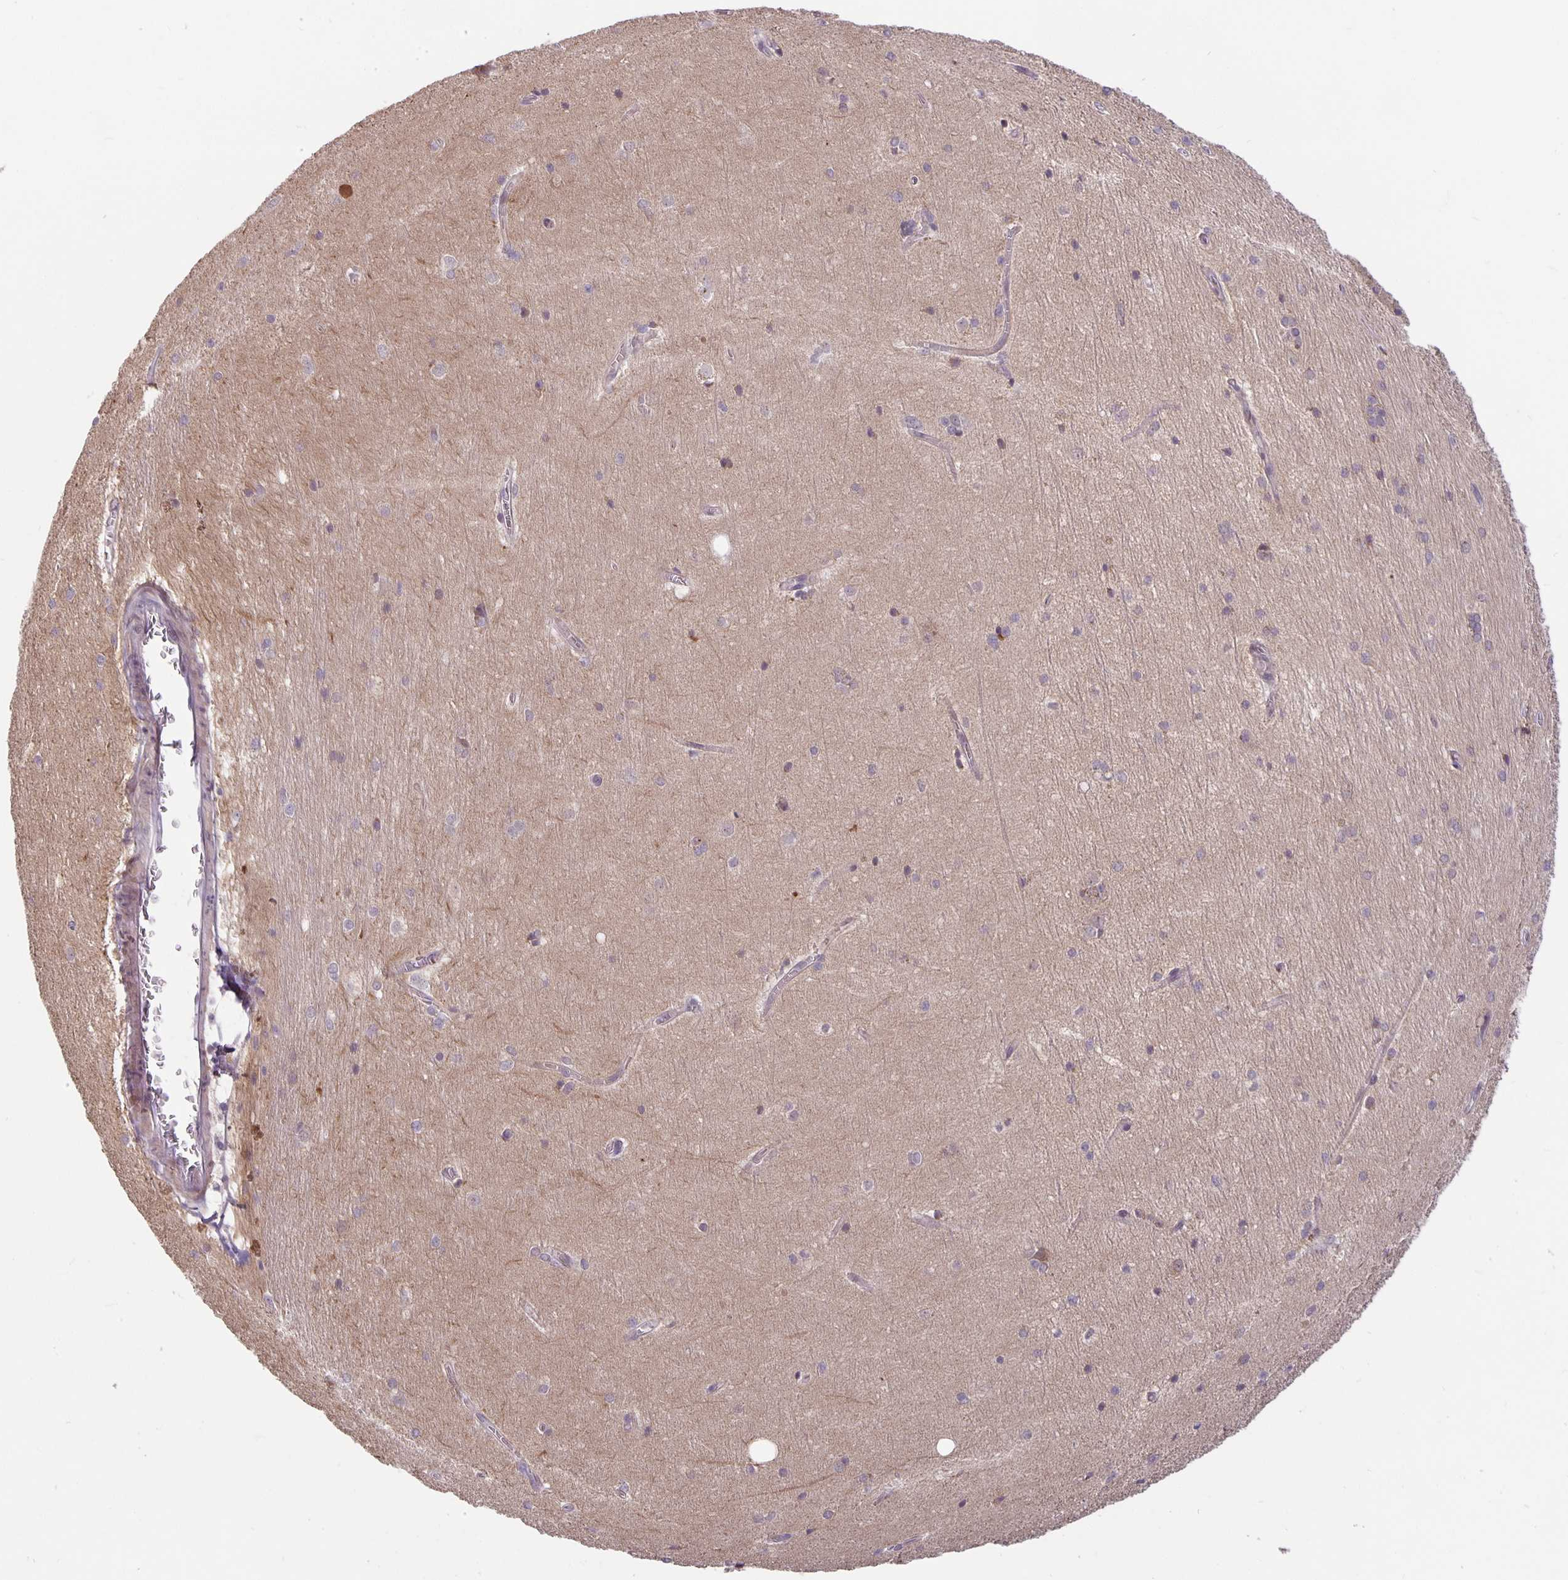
{"staining": {"intensity": "negative", "quantity": "none", "location": "none"}, "tissue": "hippocampus", "cell_type": "Glial cells", "image_type": "normal", "snomed": [{"axis": "morphology", "description": "Normal tissue, NOS"}, {"axis": "topography", "description": "Cerebral cortex"}, {"axis": "topography", "description": "Hippocampus"}], "caption": "Glial cells show no significant staining in unremarkable hippocampus.", "gene": "ARVCF", "patient": {"sex": "female", "age": 19}}